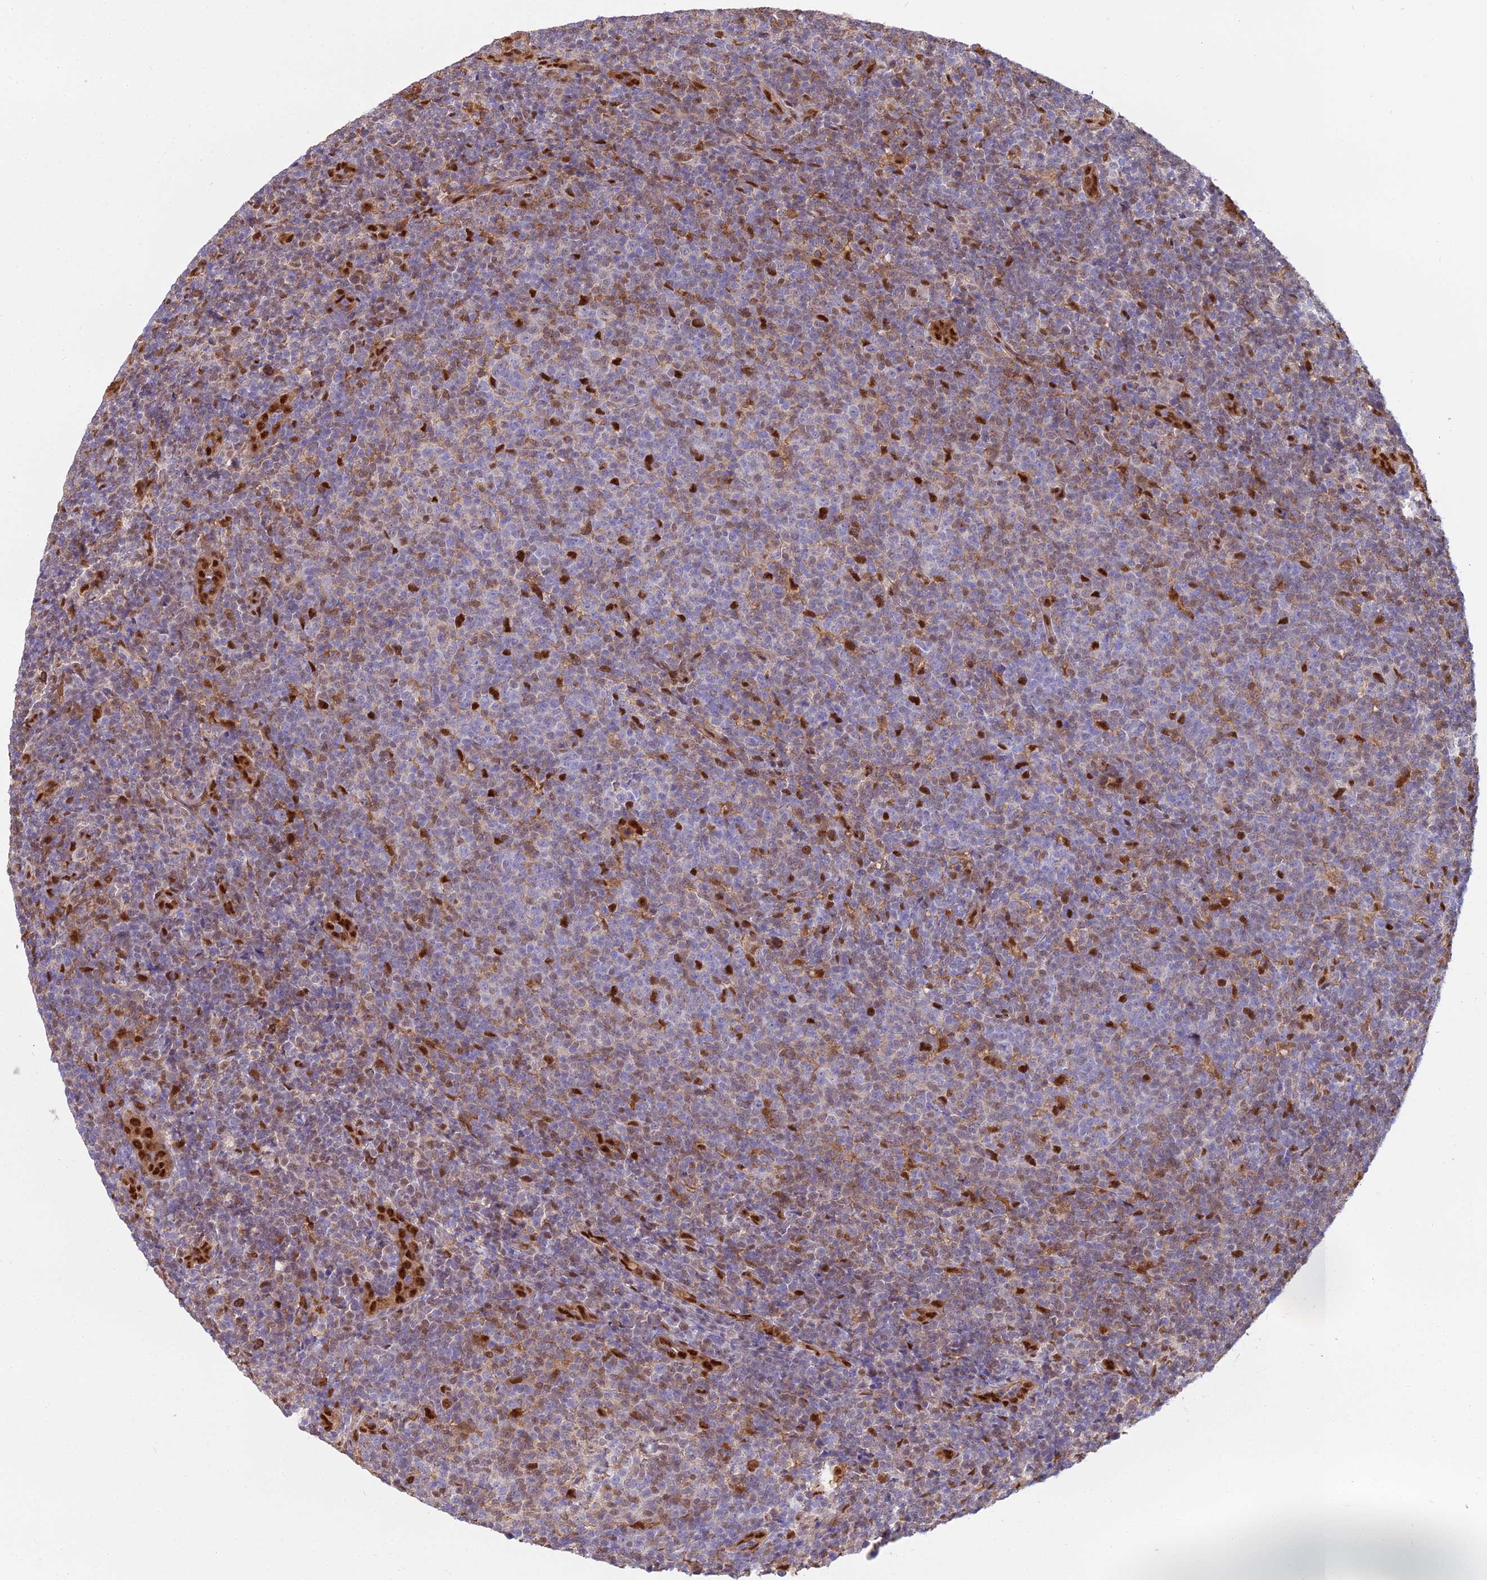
{"staining": {"intensity": "moderate", "quantity": "25%-75%", "location": "cytoplasmic/membranous,nuclear"}, "tissue": "lymphoma", "cell_type": "Tumor cells", "image_type": "cancer", "snomed": [{"axis": "morphology", "description": "Malignant lymphoma, non-Hodgkin's type, Low grade"}, {"axis": "topography", "description": "Lymph node"}], "caption": "Moderate cytoplasmic/membranous and nuclear expression is present in approximately 25%-75% of tumor cells in lymphoma.", "gene": "NPEPL1", "patient": {"sex": "male", "age": 66}}